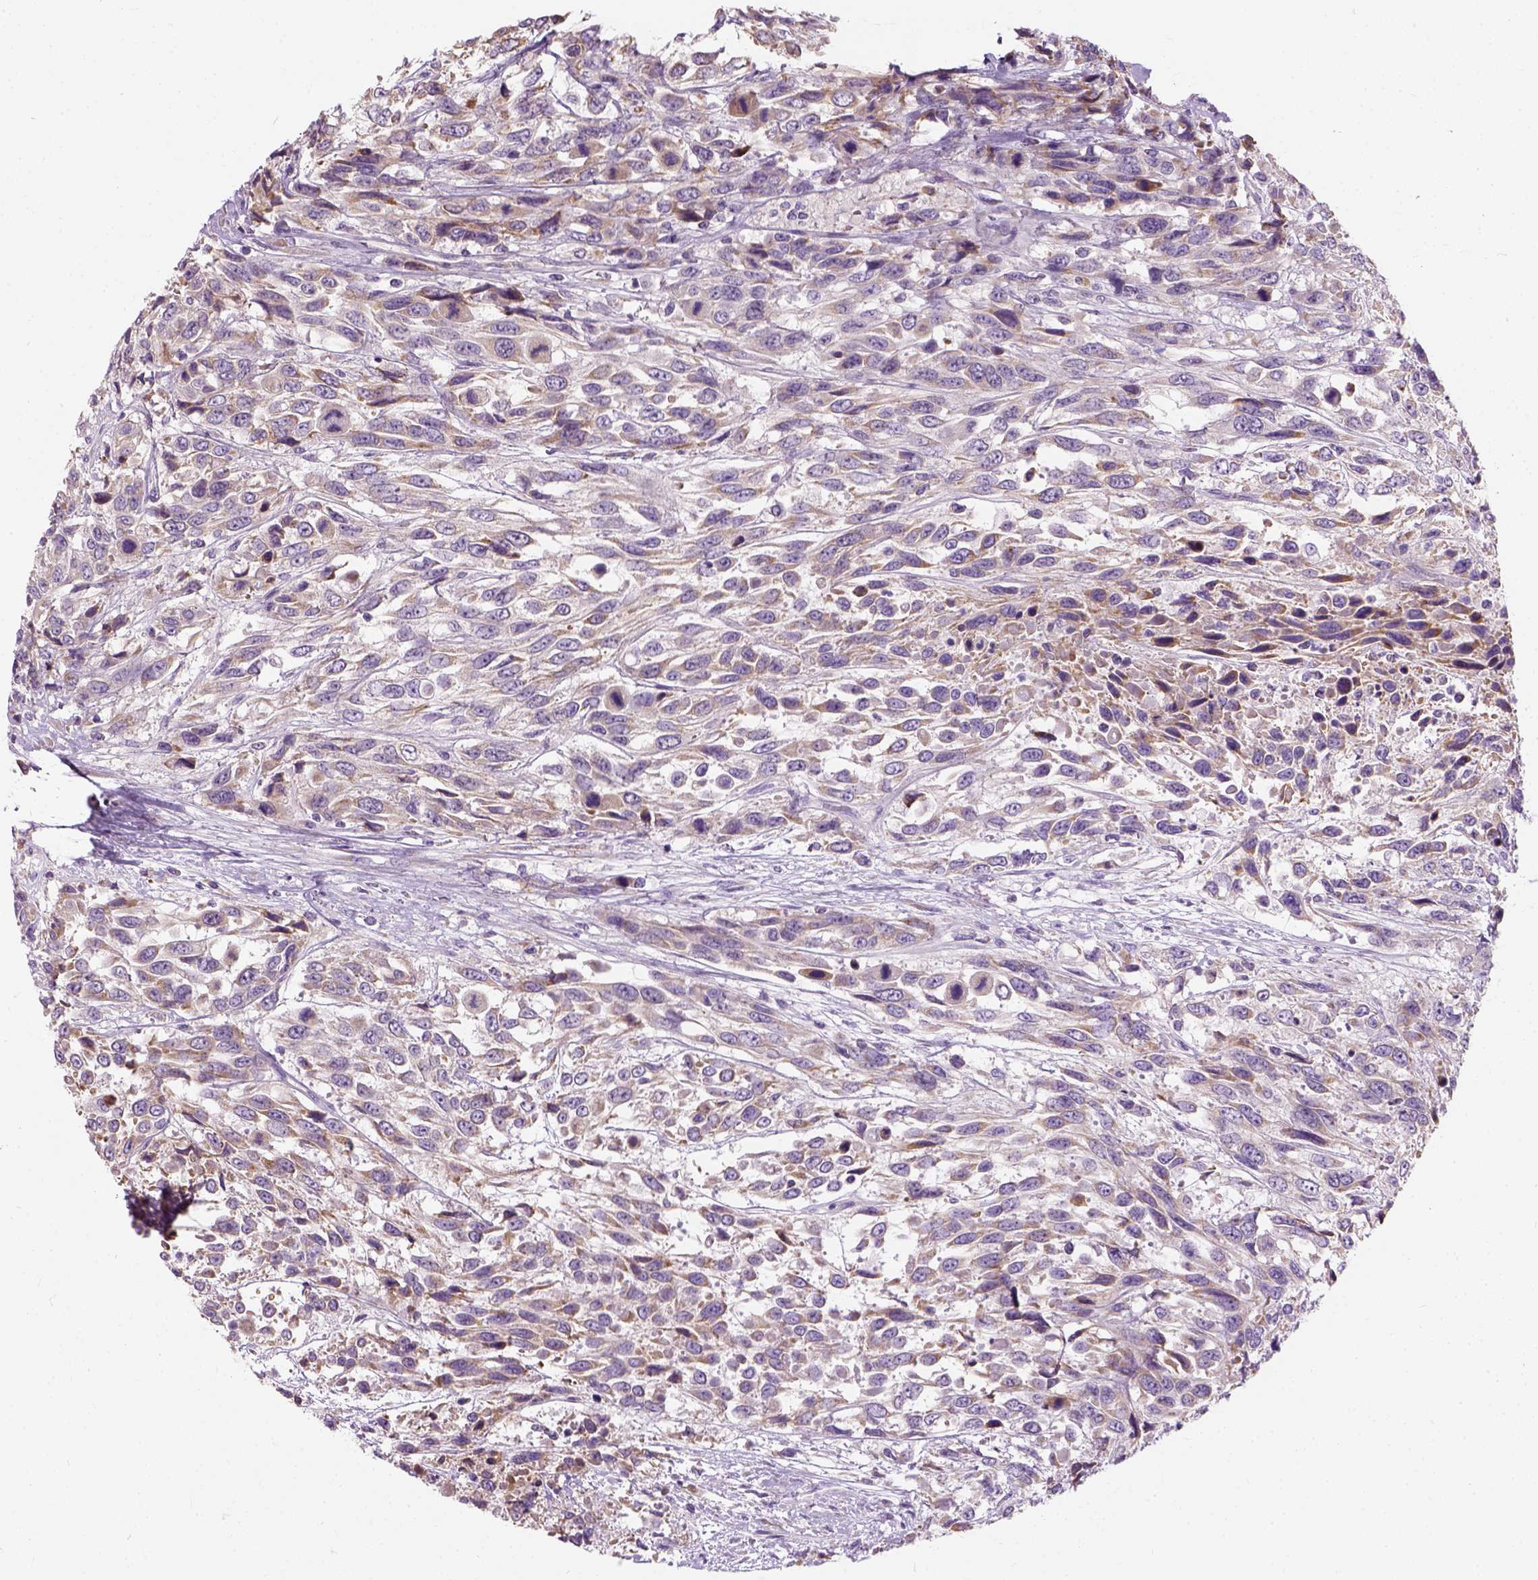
{"staining": {"intensity": "weak", "quantity": "<25%", "location": "cytoplasmic/membranous"}, "tissue": "urothelial cancer", "cell_type": "Tumor cells", "image_type": "cancer", "snomed": [{"axis": "morphology", "description": "Urothelial carcinoma, High grade"}, {"axis": "topography", "description": "Urinary bladder"}], "caption": "High magnification brightfield microscopy of urothelial carcinoma (high-grade) stained with DAB (brown) and counterstained with hematoxylin (blue): tumor cells show no significant positivity.", "gene": "TRIM72", "patient": {"sex": "female", "age": 70}}